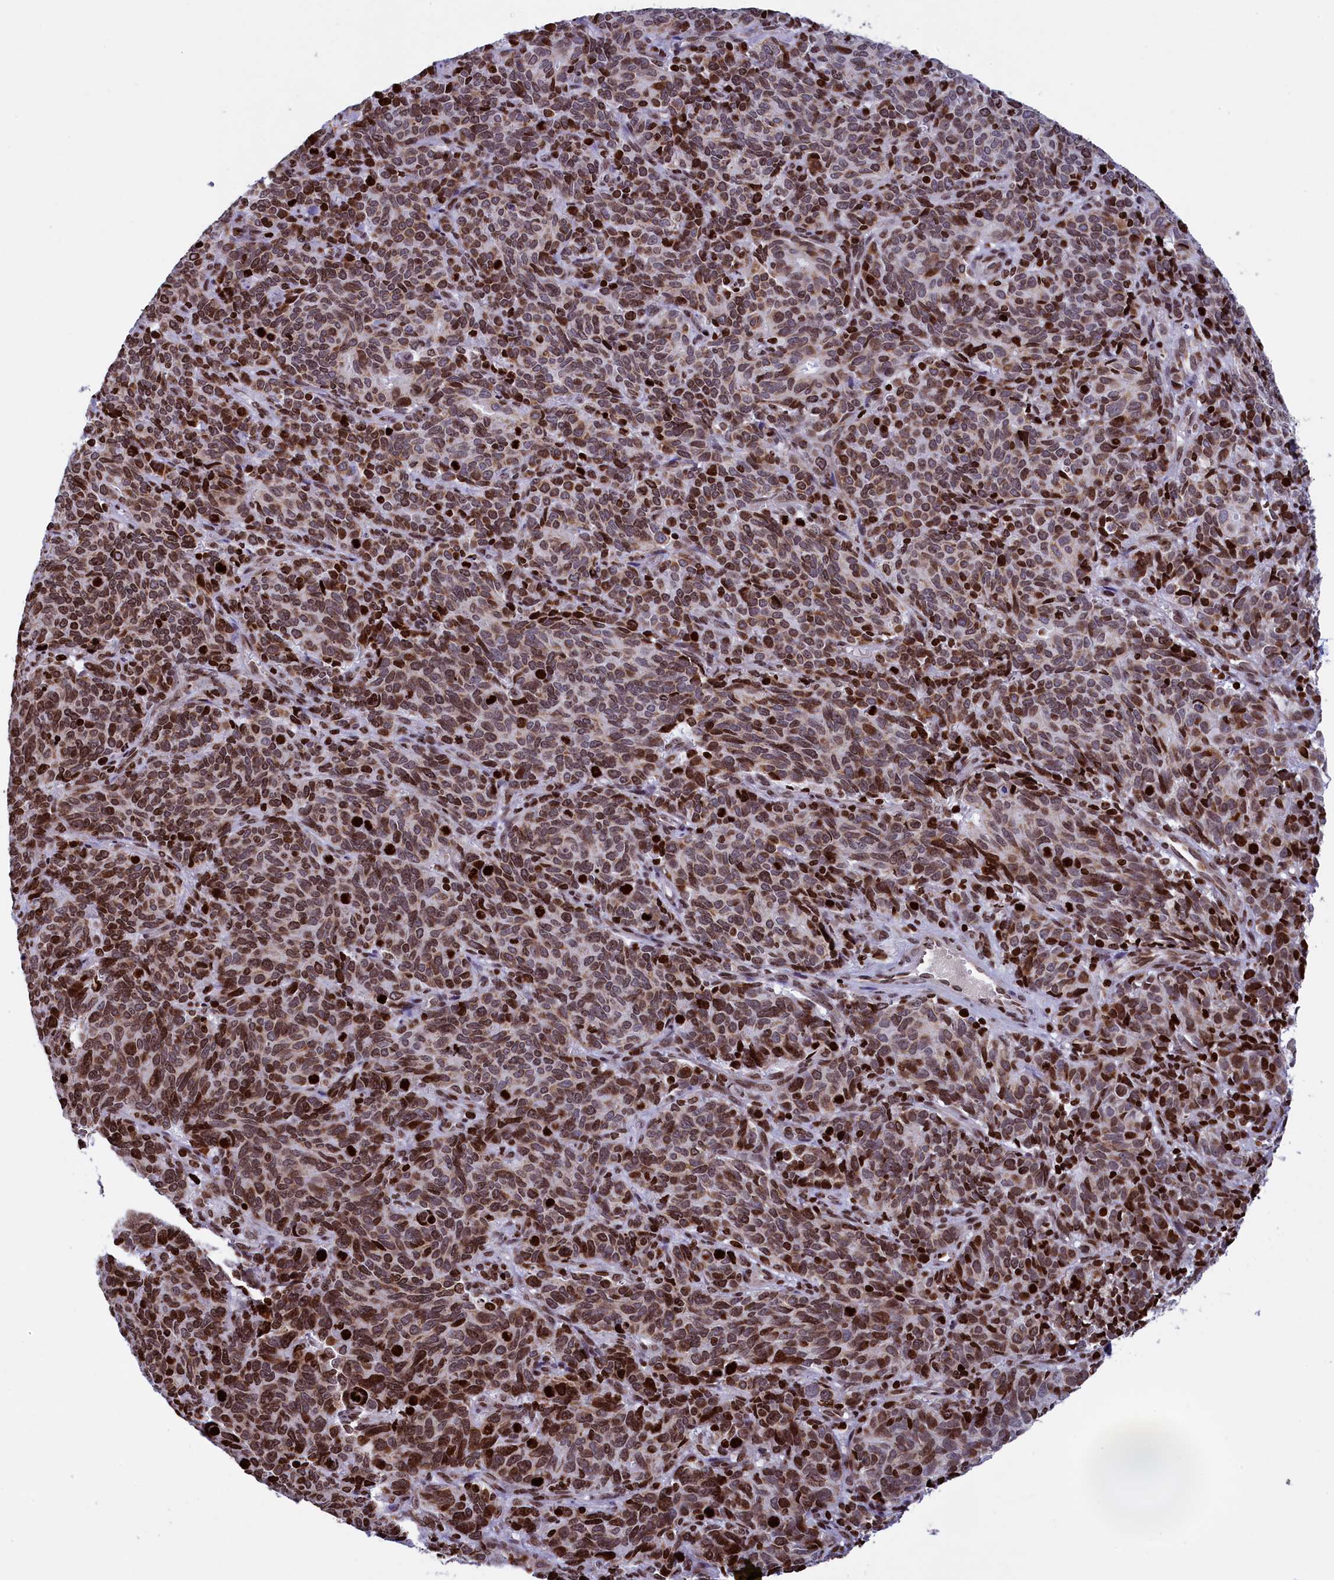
{"staining": {"intensity": "moderate", "quantity": ">75%", "location": "nuclear"}, "tissue": "cervical cancer", "cell_type": "Tumor cells", "image_type": "cancer", "snomed": [{"axis": "morphology", "description": "Squamous cell carcinoma, NOS"}, {"axis": "topography", "description": "Cervix"}], "caption": "The image reveals a brown stain indicating the presence of a protein in the nuclear of tumor cells in cervical cancer (squamous cell carcinoma).", "gene": "TIMM29", "patient": {"sex": "female", "age": 60}}